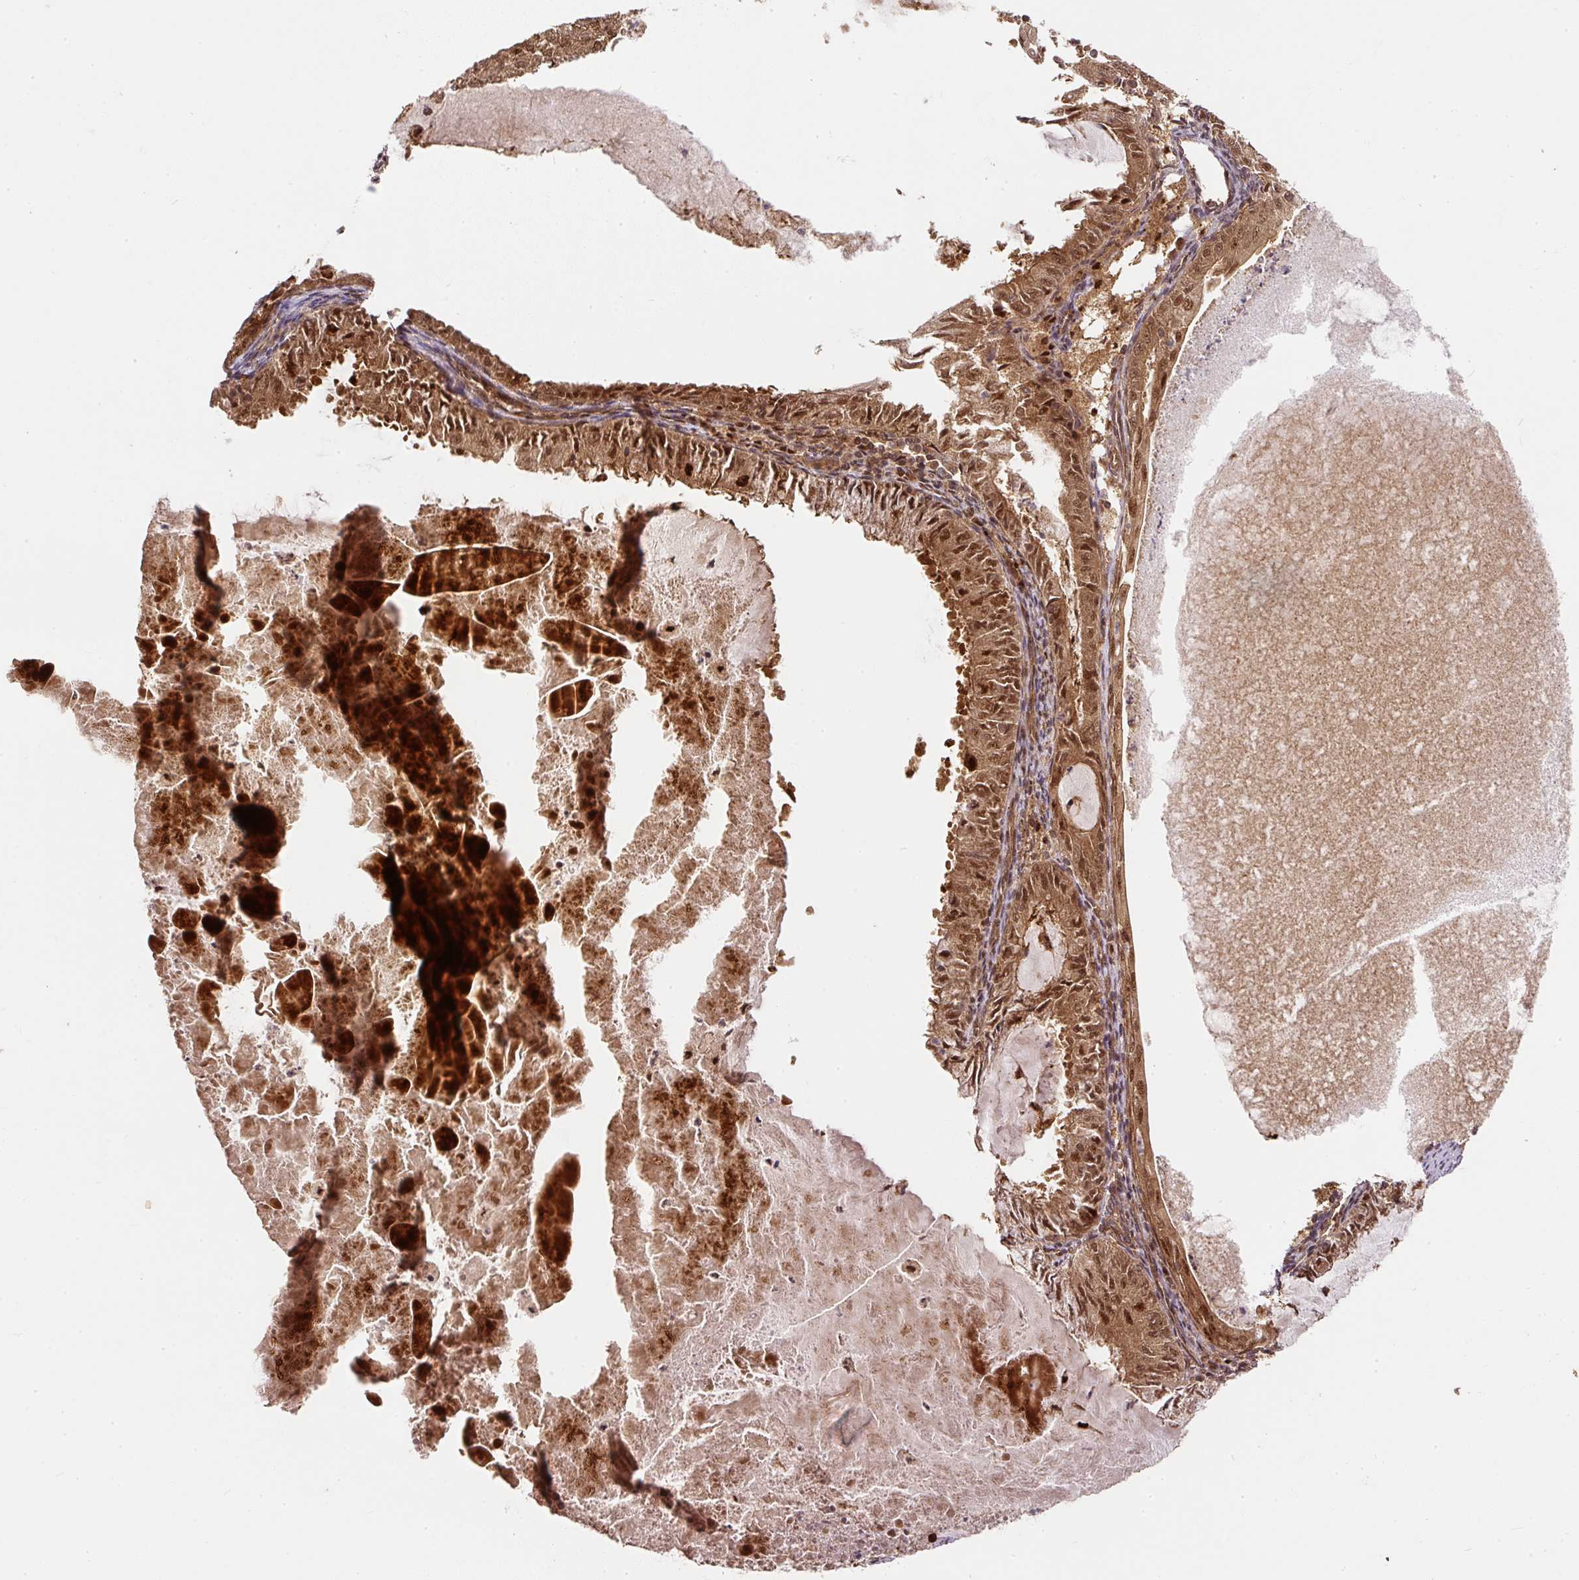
{"staining": {"intensity": "moderate", "quantity": ">75%", "location": "cytoplasmic/membranous,nuclear"}, "tissue": "endometrial cancer", "cell_type": "Tumor cells", "image_type": "cancer", "snomed": [{"axis": "morphology", "description": "Adenocarcinoma, NOS"}, {"axis": "topography", "description": "Endometrium"}], "caption": "Immunohistochemistry photomicrograph of endometrial adenocarcinoma stained for a protein (brown), which displays medium levels of moderate cytoplasmic/membranous and nuclear positivity in about >75% of tumor cells.", "gene": "PSMD1", "patient": {"sex": "female", "age": 57}}